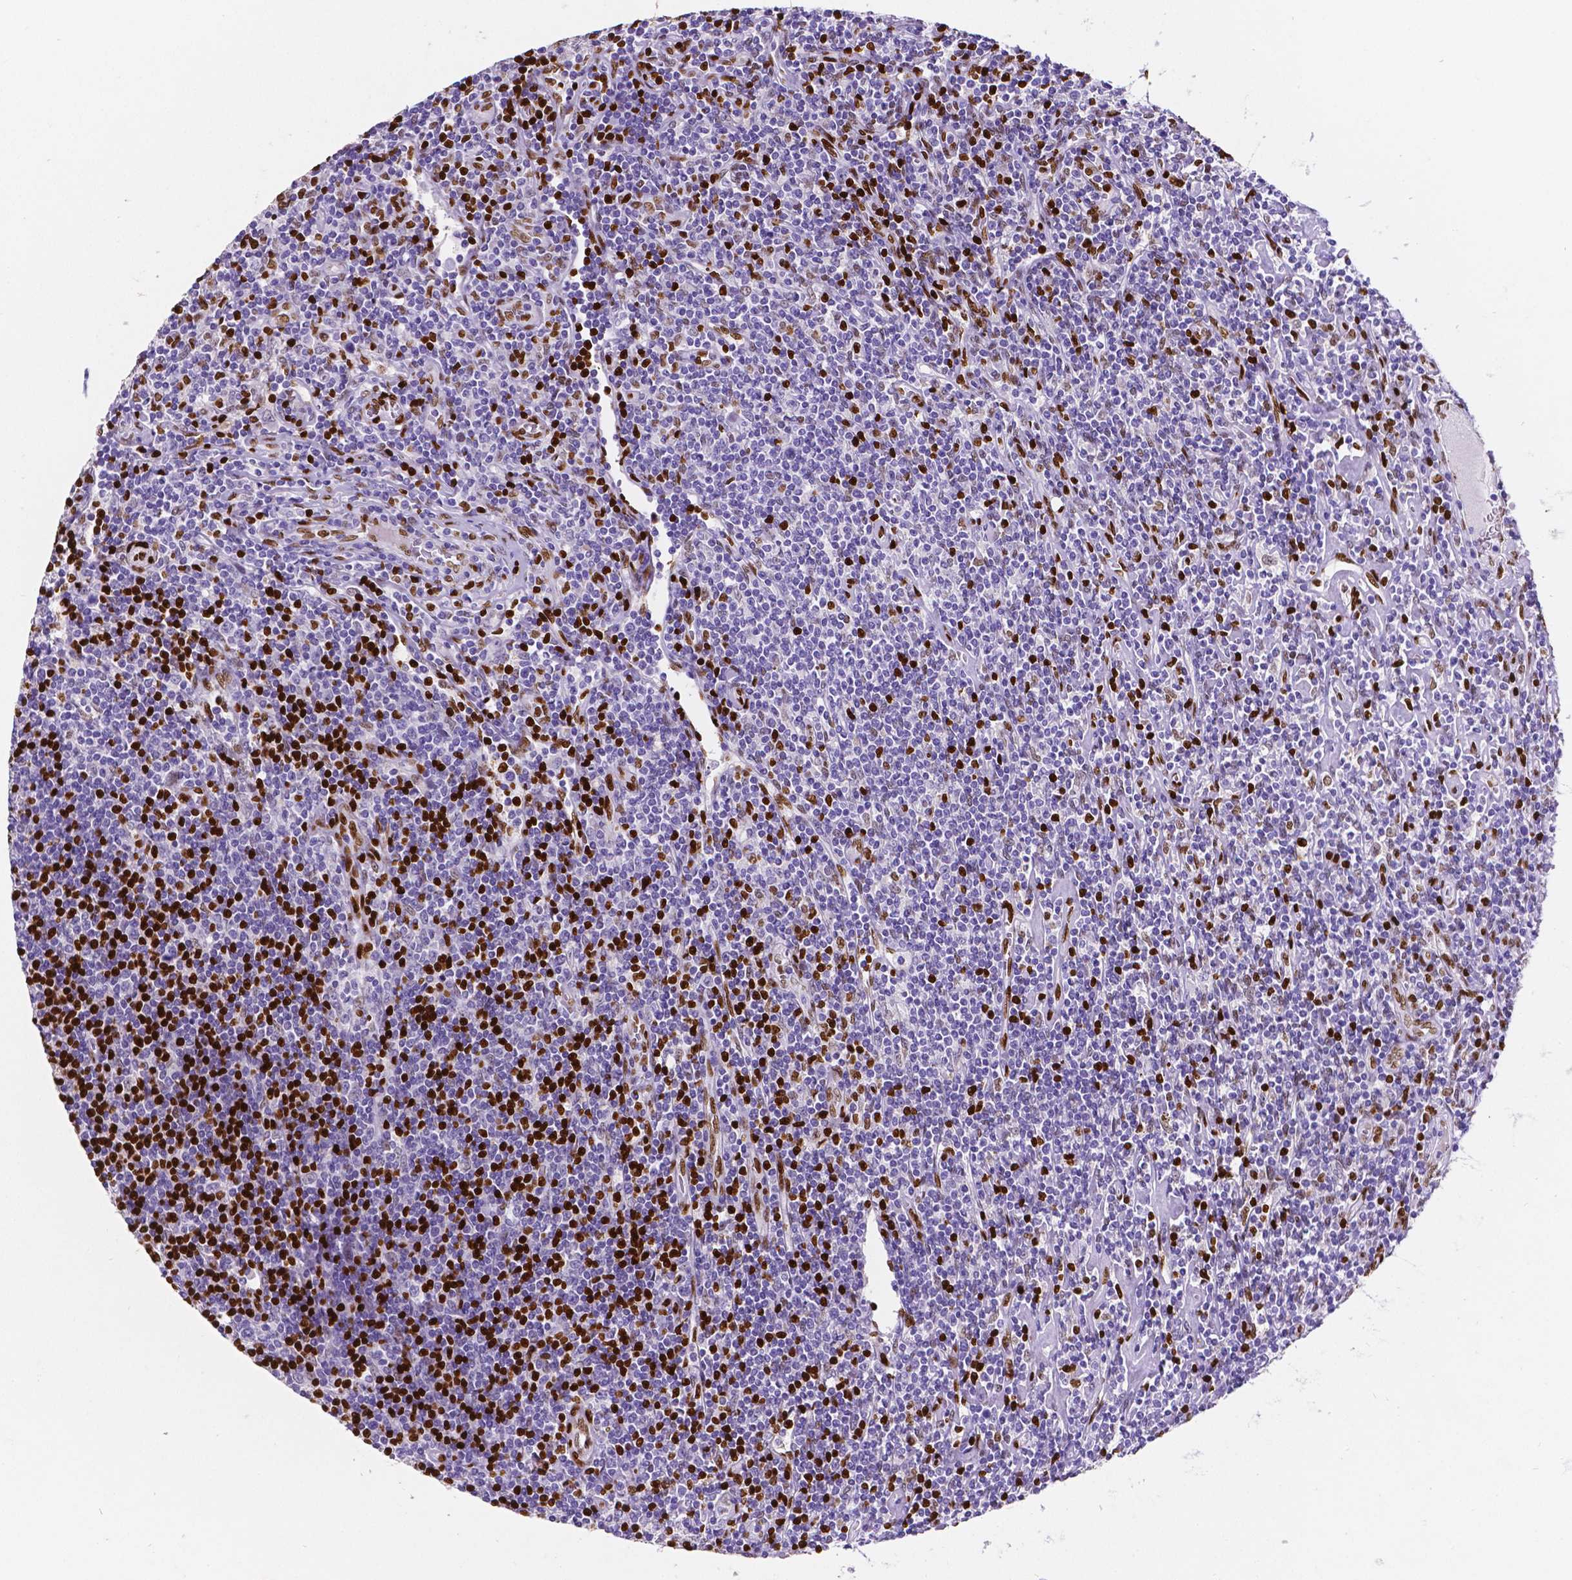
{"staining": {"intensity": "negative", "quantity": "none", "location": "none"}, "tissue": "lymphoma", "cell_type": "Tumor cells", "image_type": "cancer", "snomed": [{"axis": "morphology", "description": "Hodgkin's disease, NOS"}, {"axis": "topography", "description": "Lymph node"}], "caption": "IHC of human Hodgkin's disease reveals no positivity in tumor cells. The staining was performed using DAB to visualize the protein expression in brown, while the nuclei were stained in blue with hematoxylin (Magnification: 20x).", "gene": "MEF2C", "patient": {"sex": "male", "age": 40}}